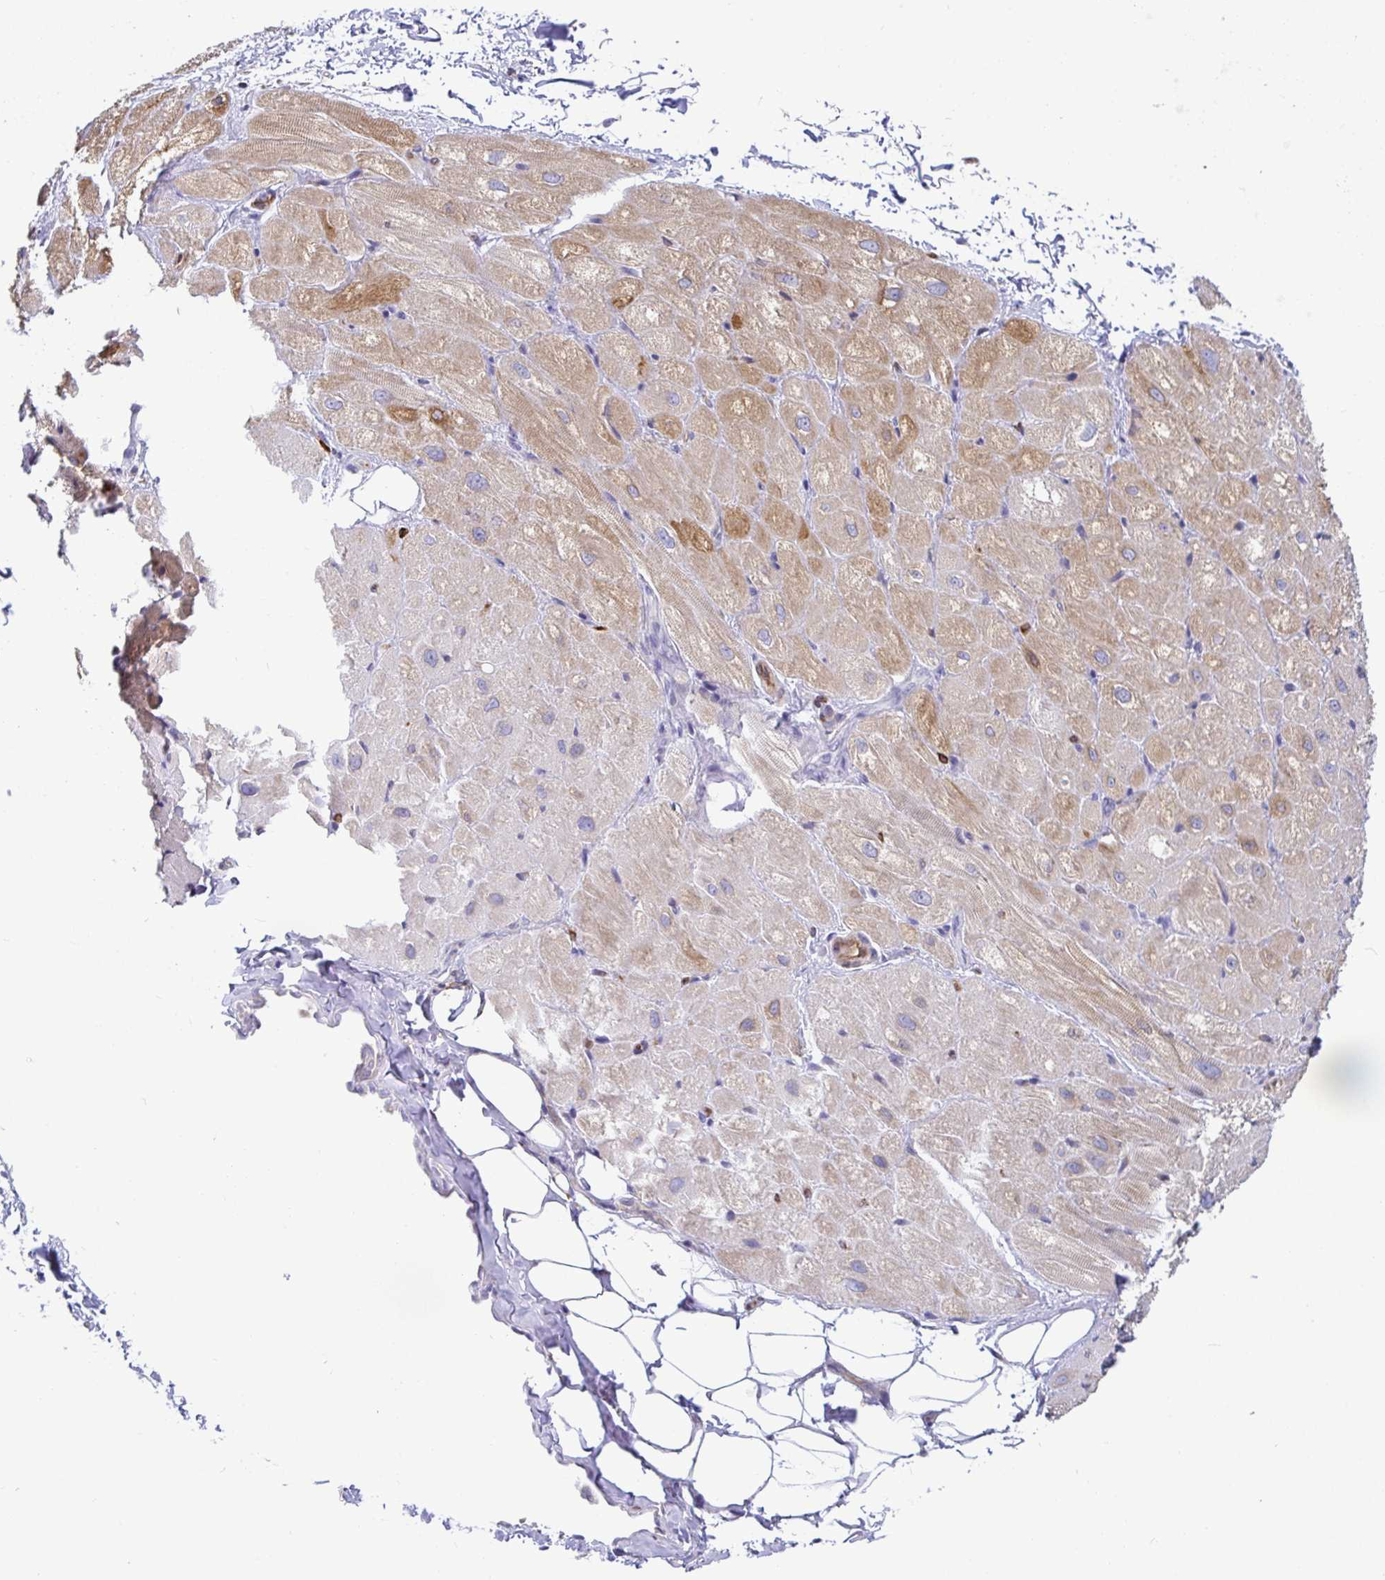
{"staining": {"intensity": "weak", "quantity": "<25%", "location": "cytoplasmic/membranous"}, "tissue": "heart muscle", "cell_type": "Cardiomyocytes", "image_type": "normal", "snomed": [{"axis": "morphology", "description": "Normal tissue, NOS"}, {"axis": "topography", "description": "Heart"}], "caption": "DAB (3,3'-diaminobenzidine) immunohistochemical staining of normal heart muscle shows no significant positivity in cardiomyocytes.", "gene": "TP53I11", "patient": {"sex": "male", "age": 62}}